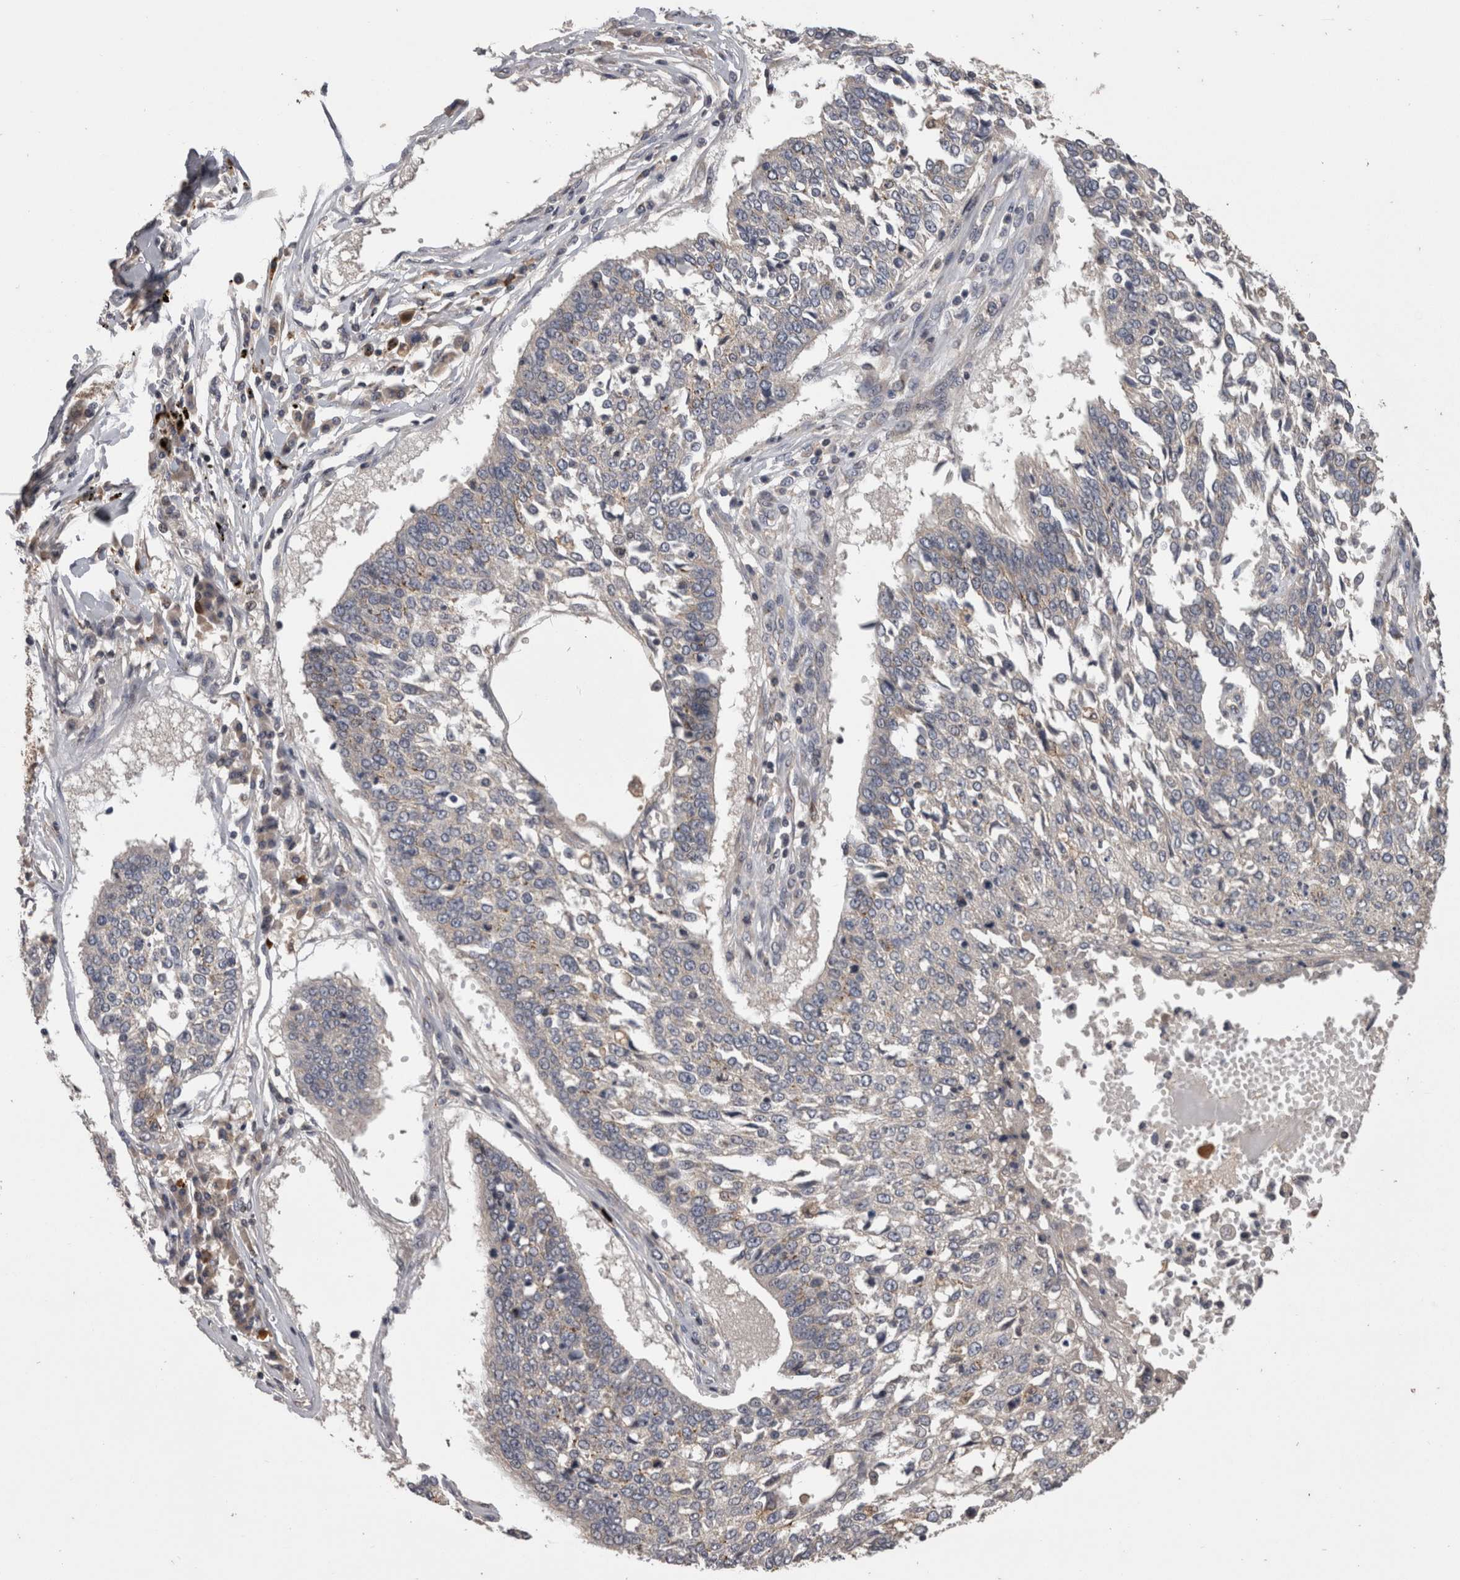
{"staining": {"intensity": "negative", "quantity": "none", "location": "none"}, "tissue": "lung cancer", "cell_type": "Tumor cells", "image_type": "cancer", "snomed": [{"axis": "morphology", "description": "Normal tissue, NOS"}, {"axis": "morphology", "description": "Squamous cell carcinoma, NOS"}, {"axis": "topography", "description": "Cartilage tissue"}, {"axis": "topography", "description": "Bronchus"}, {"axis": "topography", "description": "Lung"}, {"axis": "topography", "description": "Peripheral nerve tissue"}], "caption": "This is an IHC image of lung squamous cell carcinoma. There is no positivity in tumor cells.", "gene": "PCM1", "patient": {"sex": "female", "age": 49}}